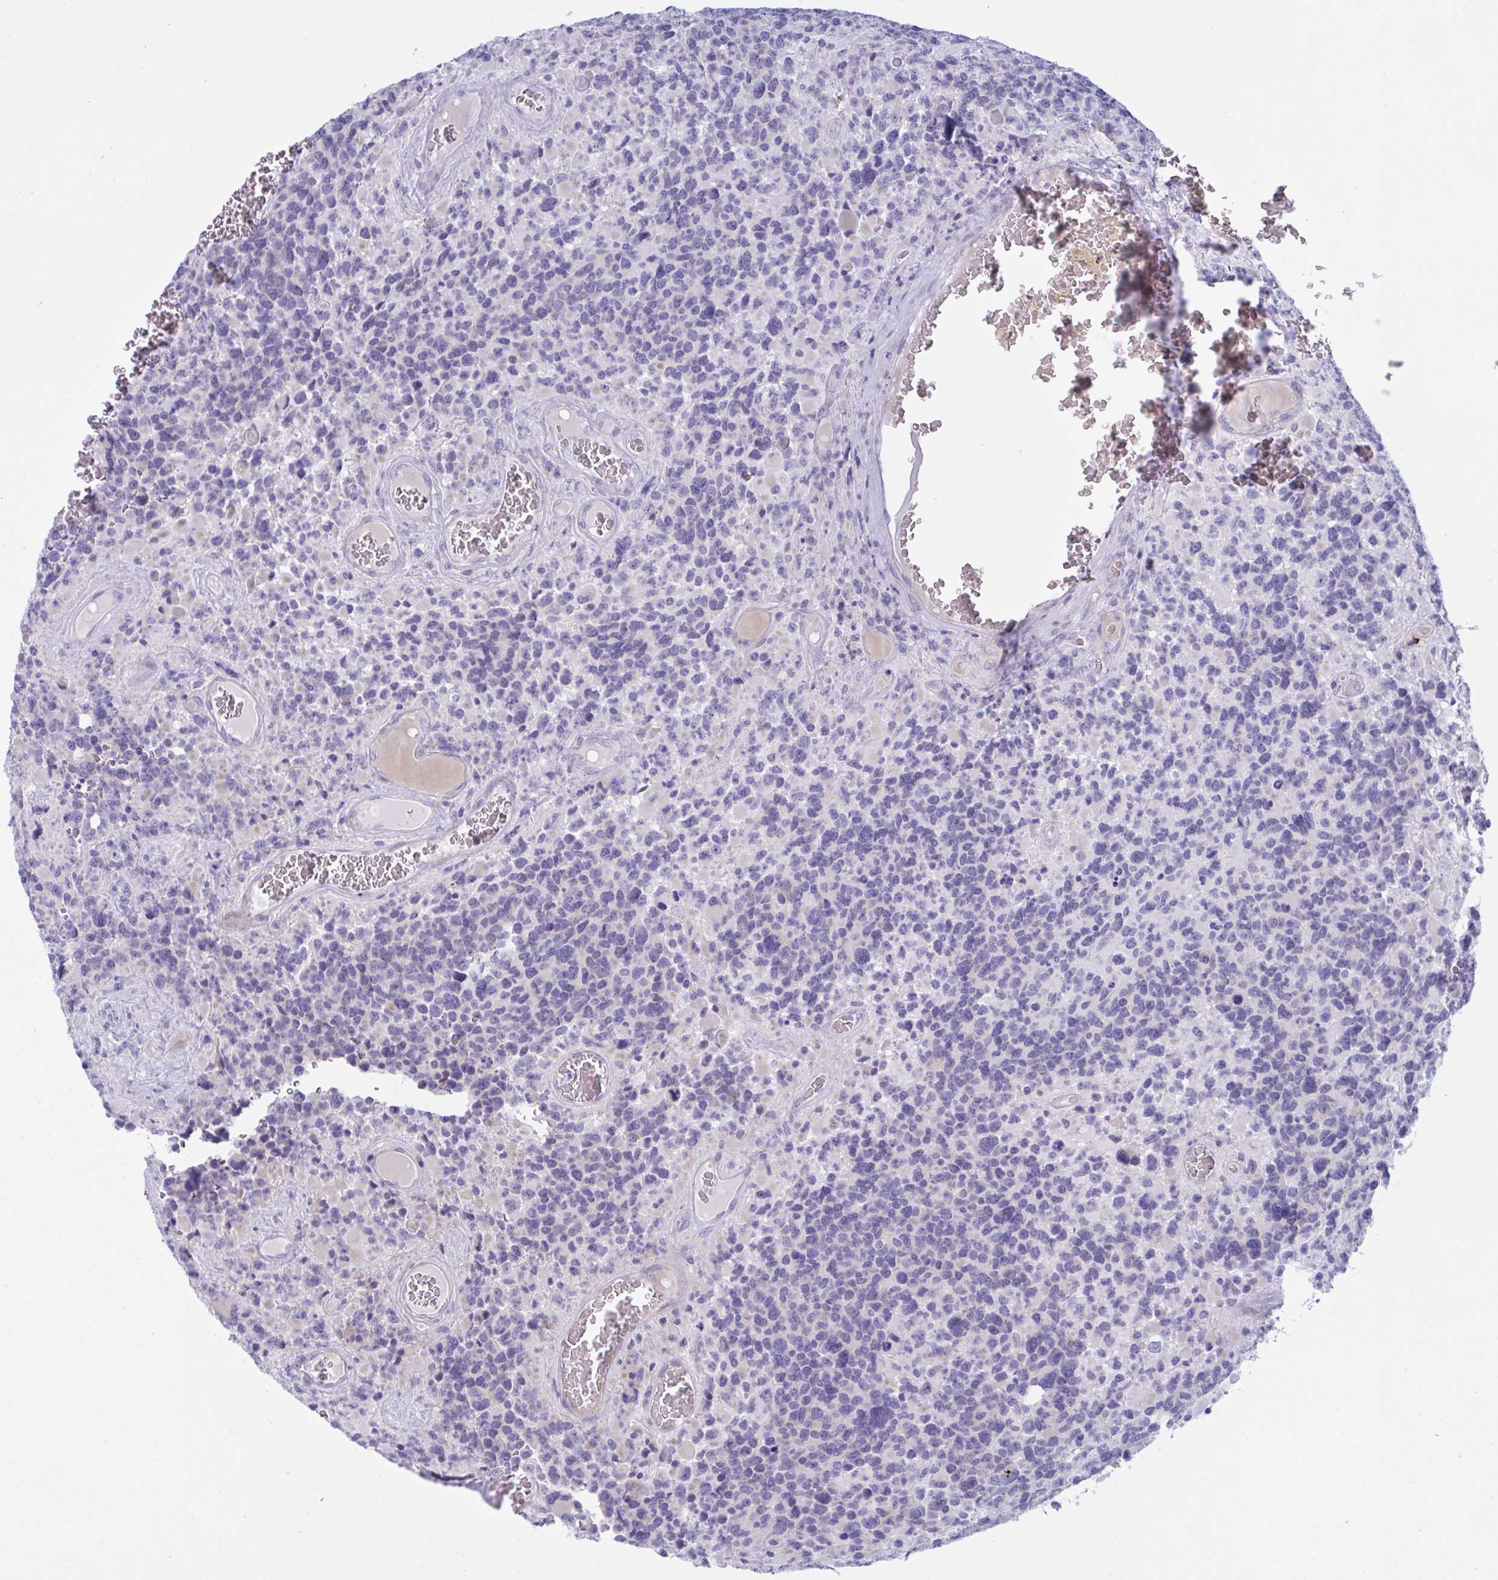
{"staining": {"intensity": "negative", "quantity": "none", "location": "none"}, "tissue": "glioma", "cell_type": "Tumor cells", "image_type": "cancer", "snomed": [{"axis": "morphology", "description": "Glioma, malignant, High grade"}, {"axis": "topography", "description": "Brain"}], "caption": "Protein analysis of glioma exhibits no significant expression in tumor cells. (DAB immunohistochemistry (IHC), high magnification).", "gene": "ZNF684", "patient": {"sex": "female", "age": 40}}